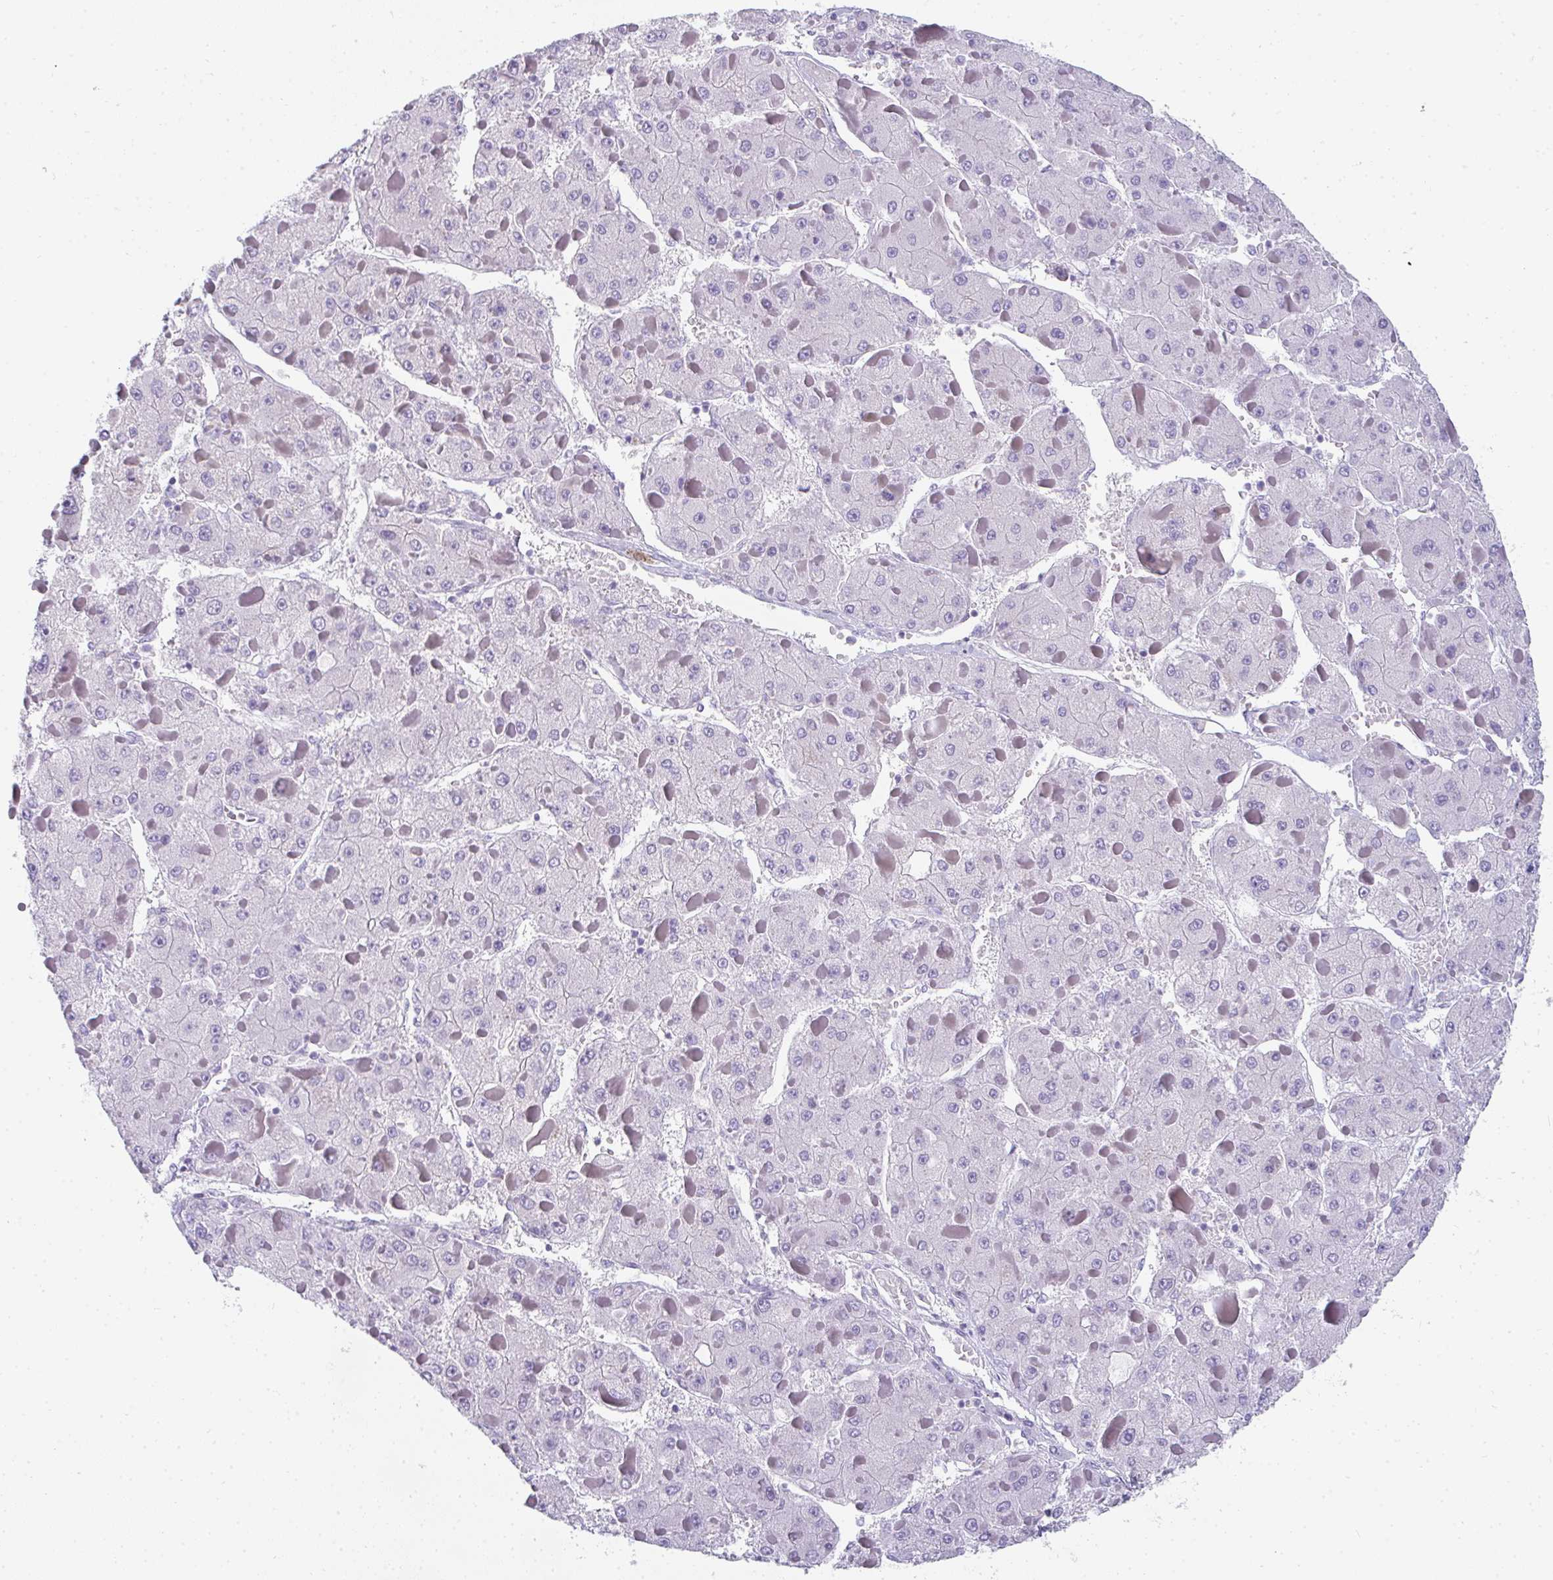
{"staining": {"intensity": "negative", "quantity": "none", "location": "none"}, "tissue": "liver cancer", "cell_type": "Tumor cells", "image_type": "cancer", "snomed": [{"axis": "morphology", "description": "Carcinoma, Hepatocellular, NOS"}, {"axis": "topography", "description": "Liver"}], "caption": "Micrograph shows no protein staining in tumor cells of liver cancer (hepatocellular carcinoma) tissue. (DAB (3,3'-diaminobenzidine) IHC with hematoxylin counter stain).", "gene": "TTC30B", "patient": {"sex": "female", "age": 73}}